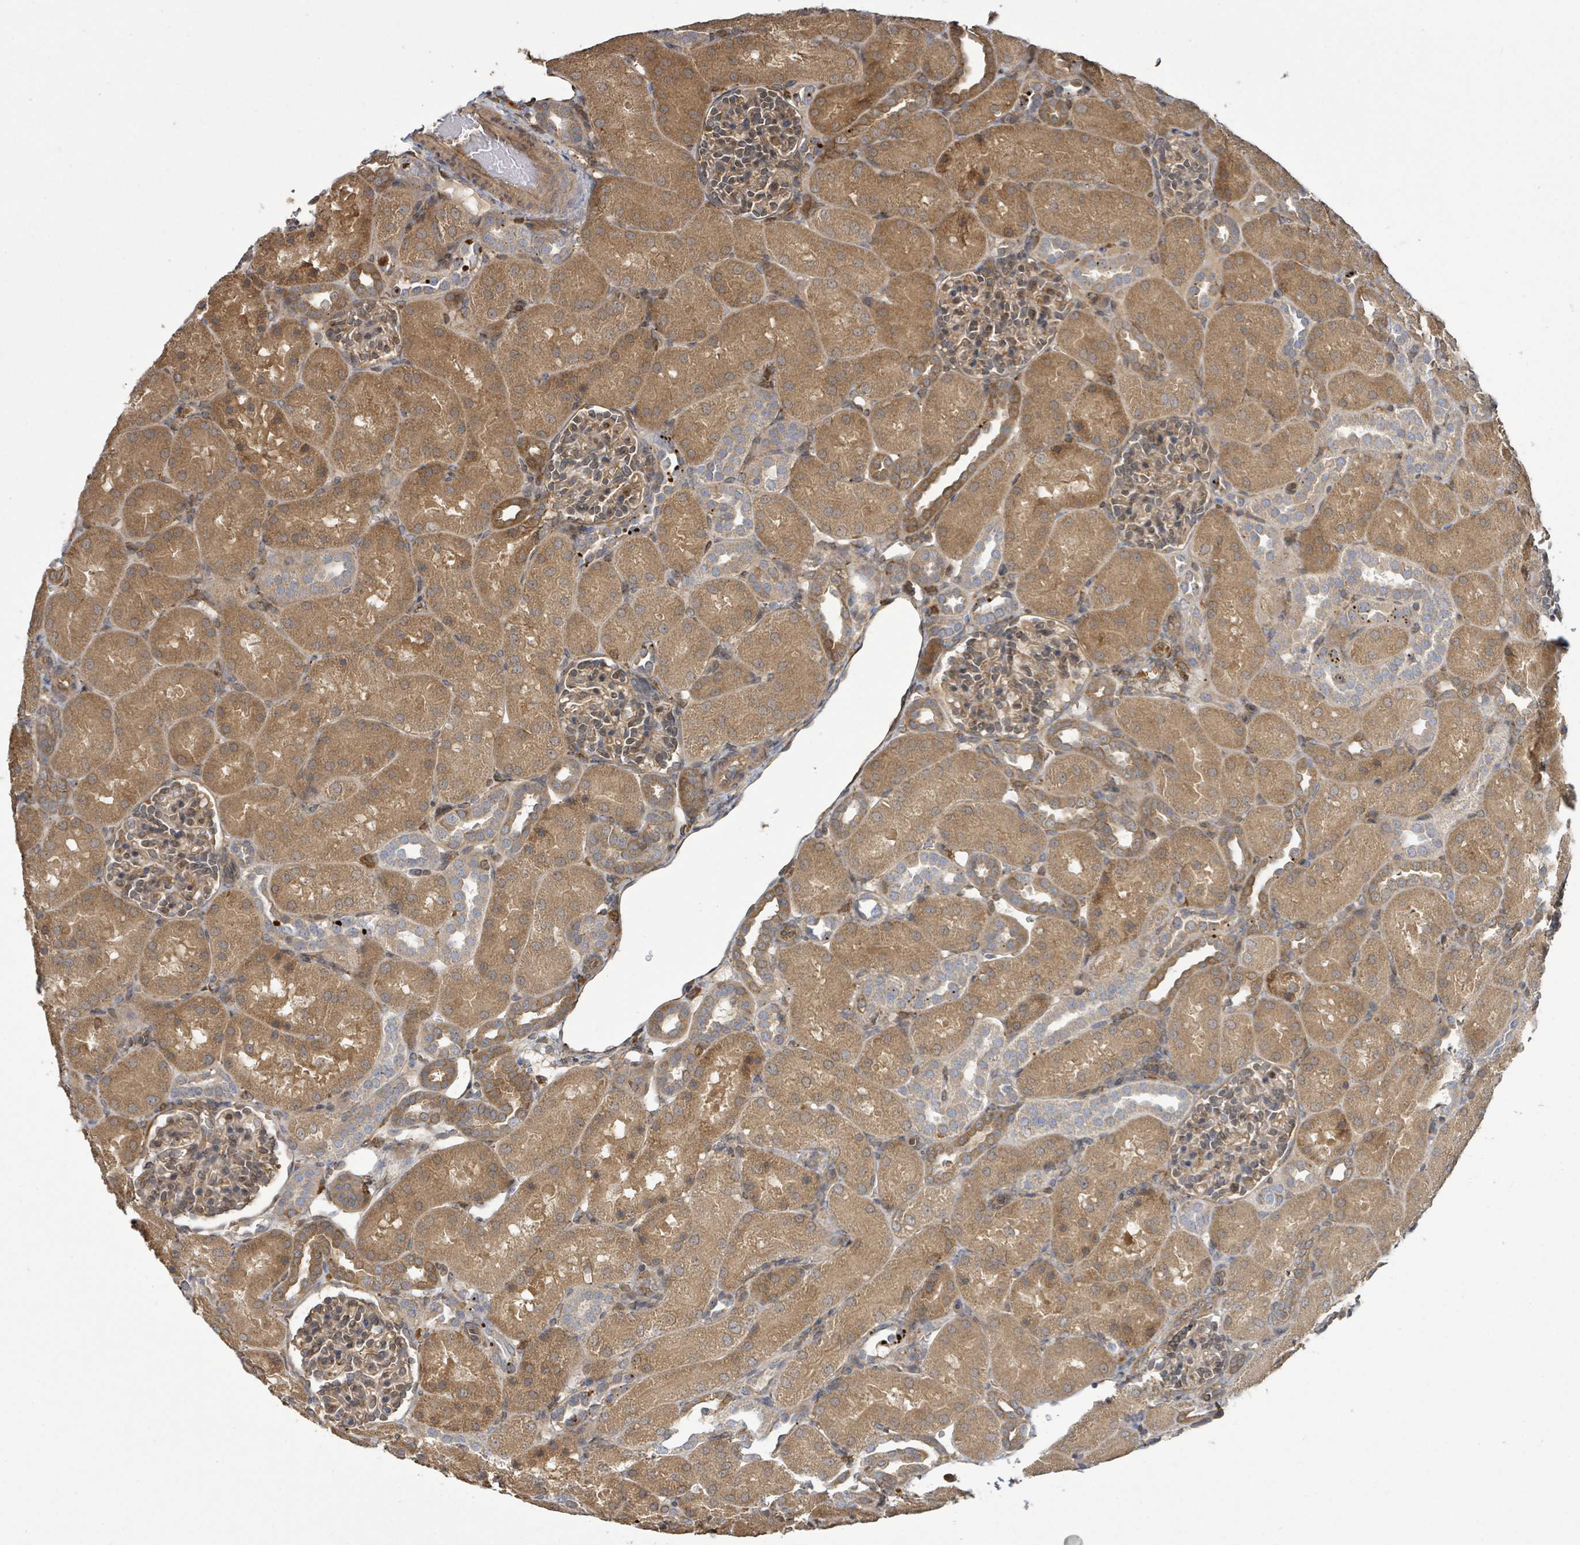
{"staining": {"intensity": "moderate", "quantity": ">75%", "location": "cytoplasmic/membranous"}, "tissue": "kidney", "cell_type": "Cells in glomeruli", "image_type": "normal", "snomed": [{"axis": "morphology", "description": "Normal tissue, NOS"}, {"axis": "topography", "description": "Kidney"}], "caption": "Immunohistochemical staining of benign human kidney shows moderate cytoplasmic/membranous protein staining in about >75% of cells in glomeruli.", "gene": "ARPIN", "patient": {"sex": "male", "age": 1}}